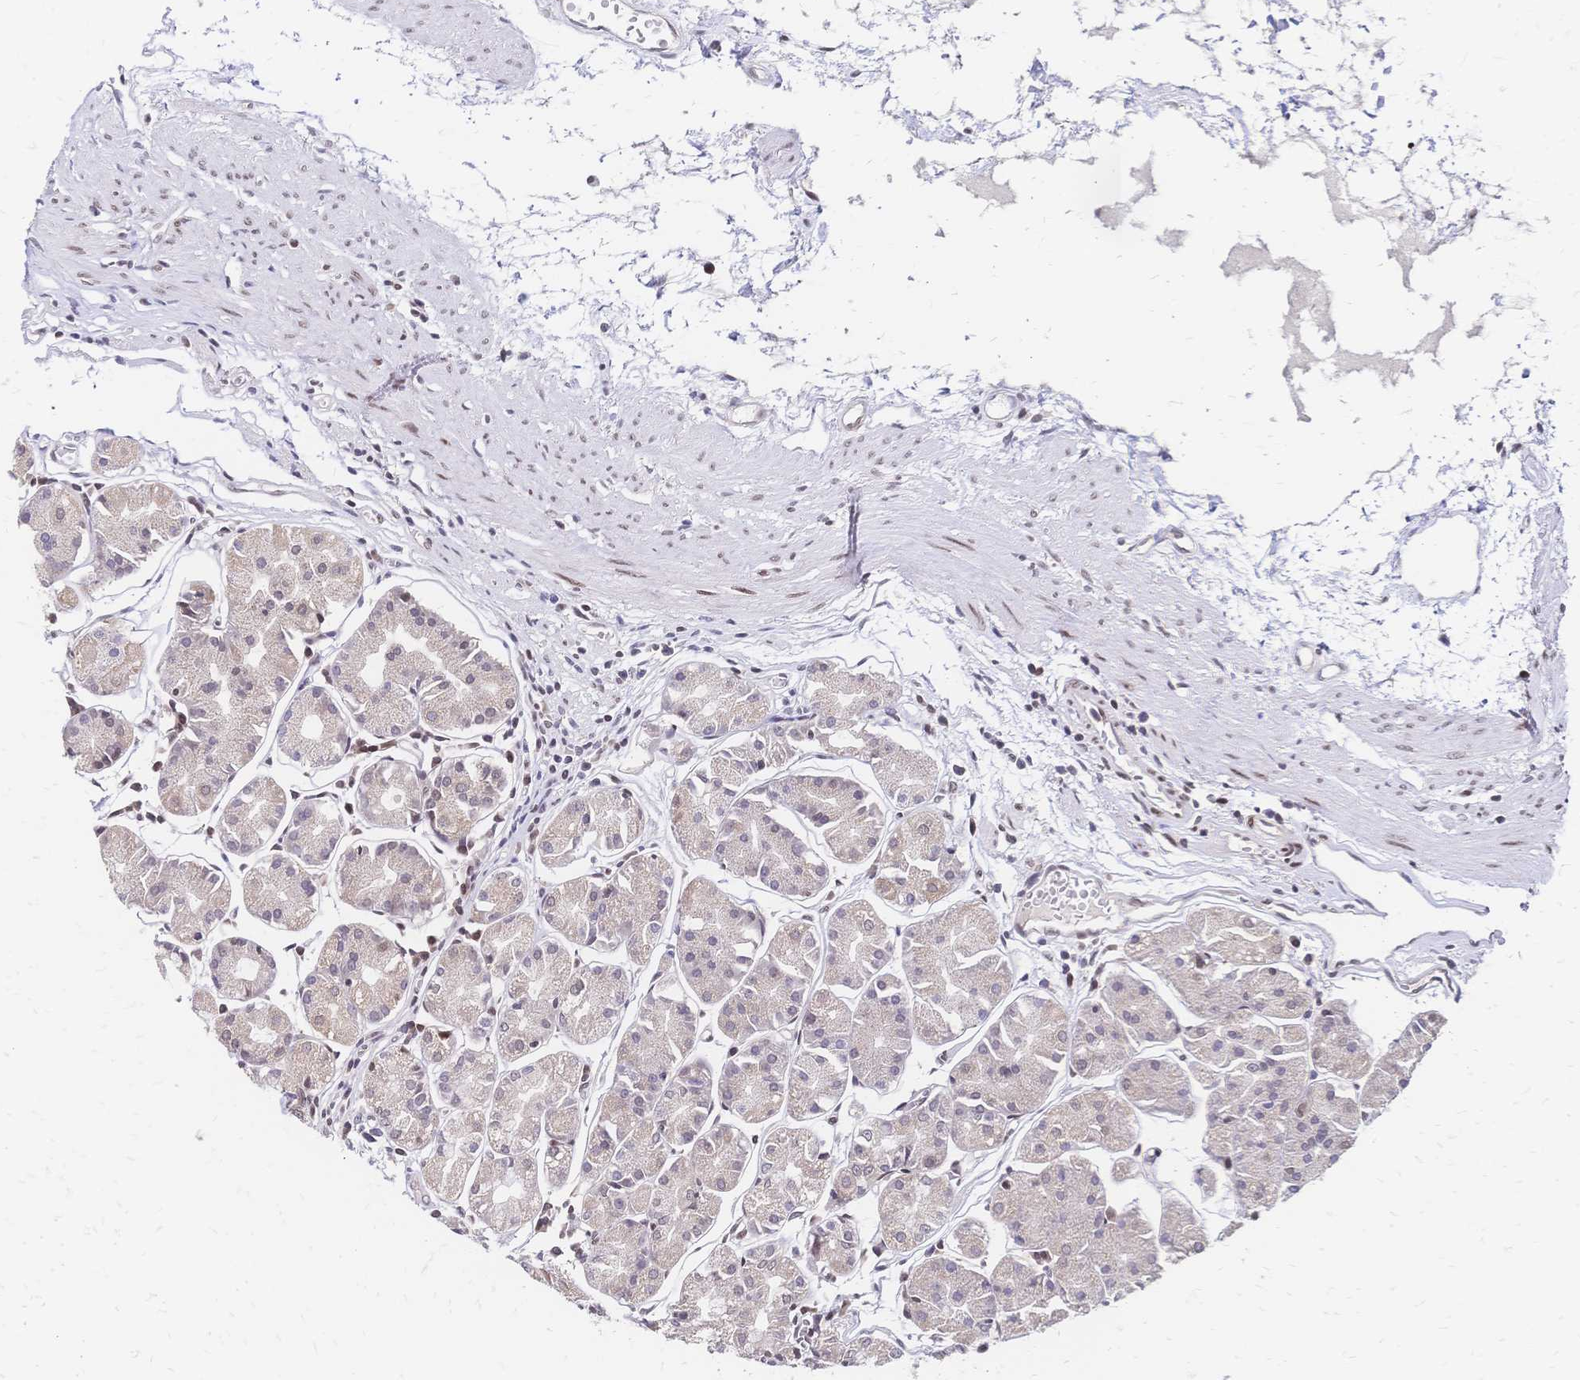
{"staining": {"intensity": "moderate", "quantity": "<25%", "location": "cytoplasmic/membranous"}, "tissue": "stomach", "cell_type": "Glandular cells", "image_type": "normal", "snomed": [{"axis": "morphology", "description": "Normal tissue, NOS"}, {"axis": "topography", "description": "Stomach"}], "caption": "A histopathology image of stomach stained for a protein reveals moderate cytoplasmic/membranous brown staining in glandular cells.", "gene": "CBX7", "patient": {"sex": "male", "age": 55}}